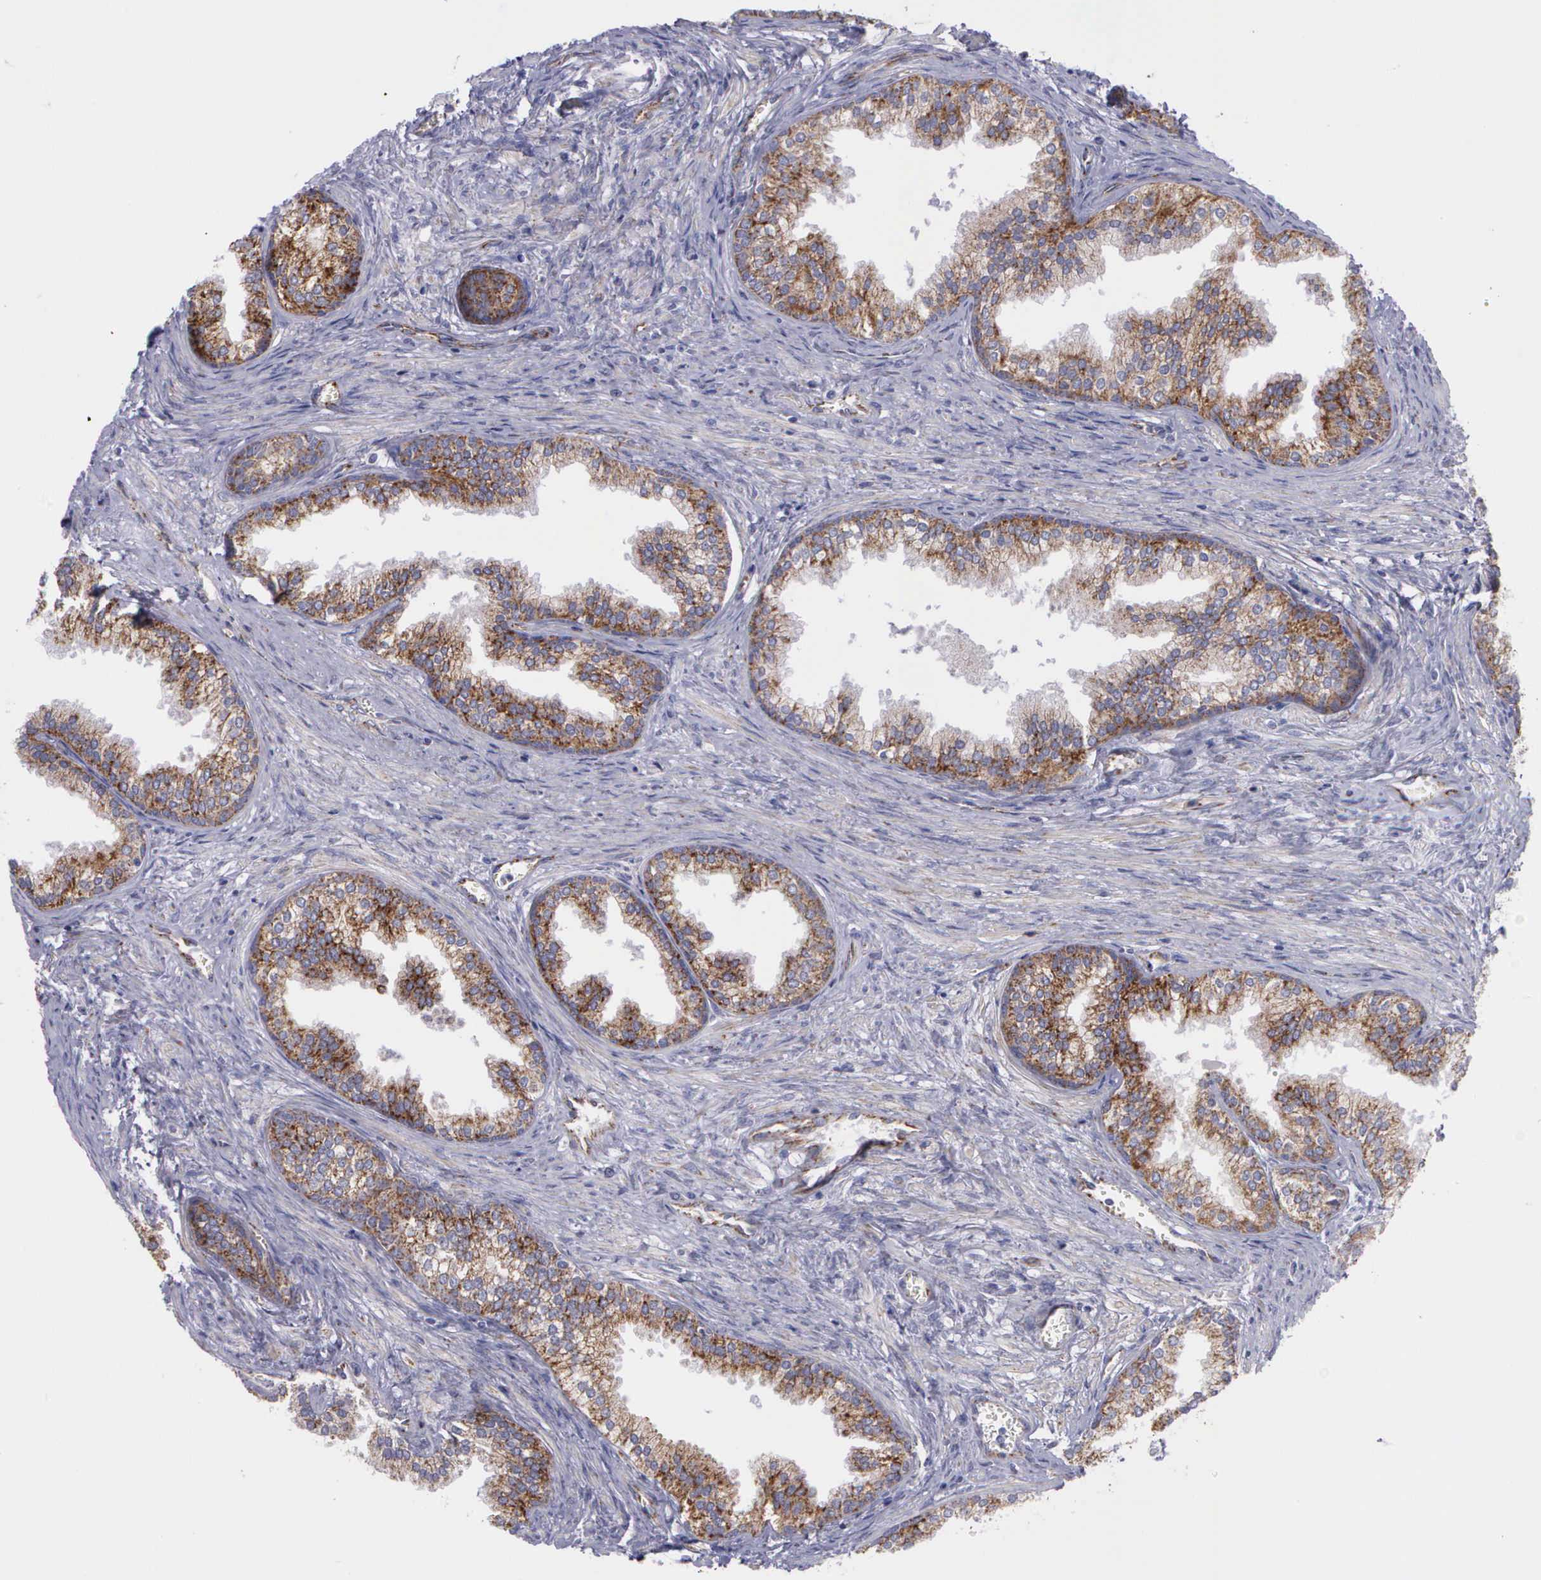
{"staining": {"intensity": "moderate", "quantity": ">75%", "location": "cytoplasmic/membranous"}, "tissue": "prostate", "cell_type": "Glandular cells", "image_type": "normal", "snomed": [{"axis": "morphology", "description": "Normal tissue, NOS"}, {"axis": "topography", "description": "Prostate"}], "caption": "High-magnification brightfield microscopy of normal prostate stained with DAB (brown) and counterstained with hematoxylin (blue). glandular cells exhibit moderate cytoplasmic/membranous expression is seen in approximately>75% of cells.", "gene": "SYNJ2BP", "patient": {"sex": "male", "age": 68}}